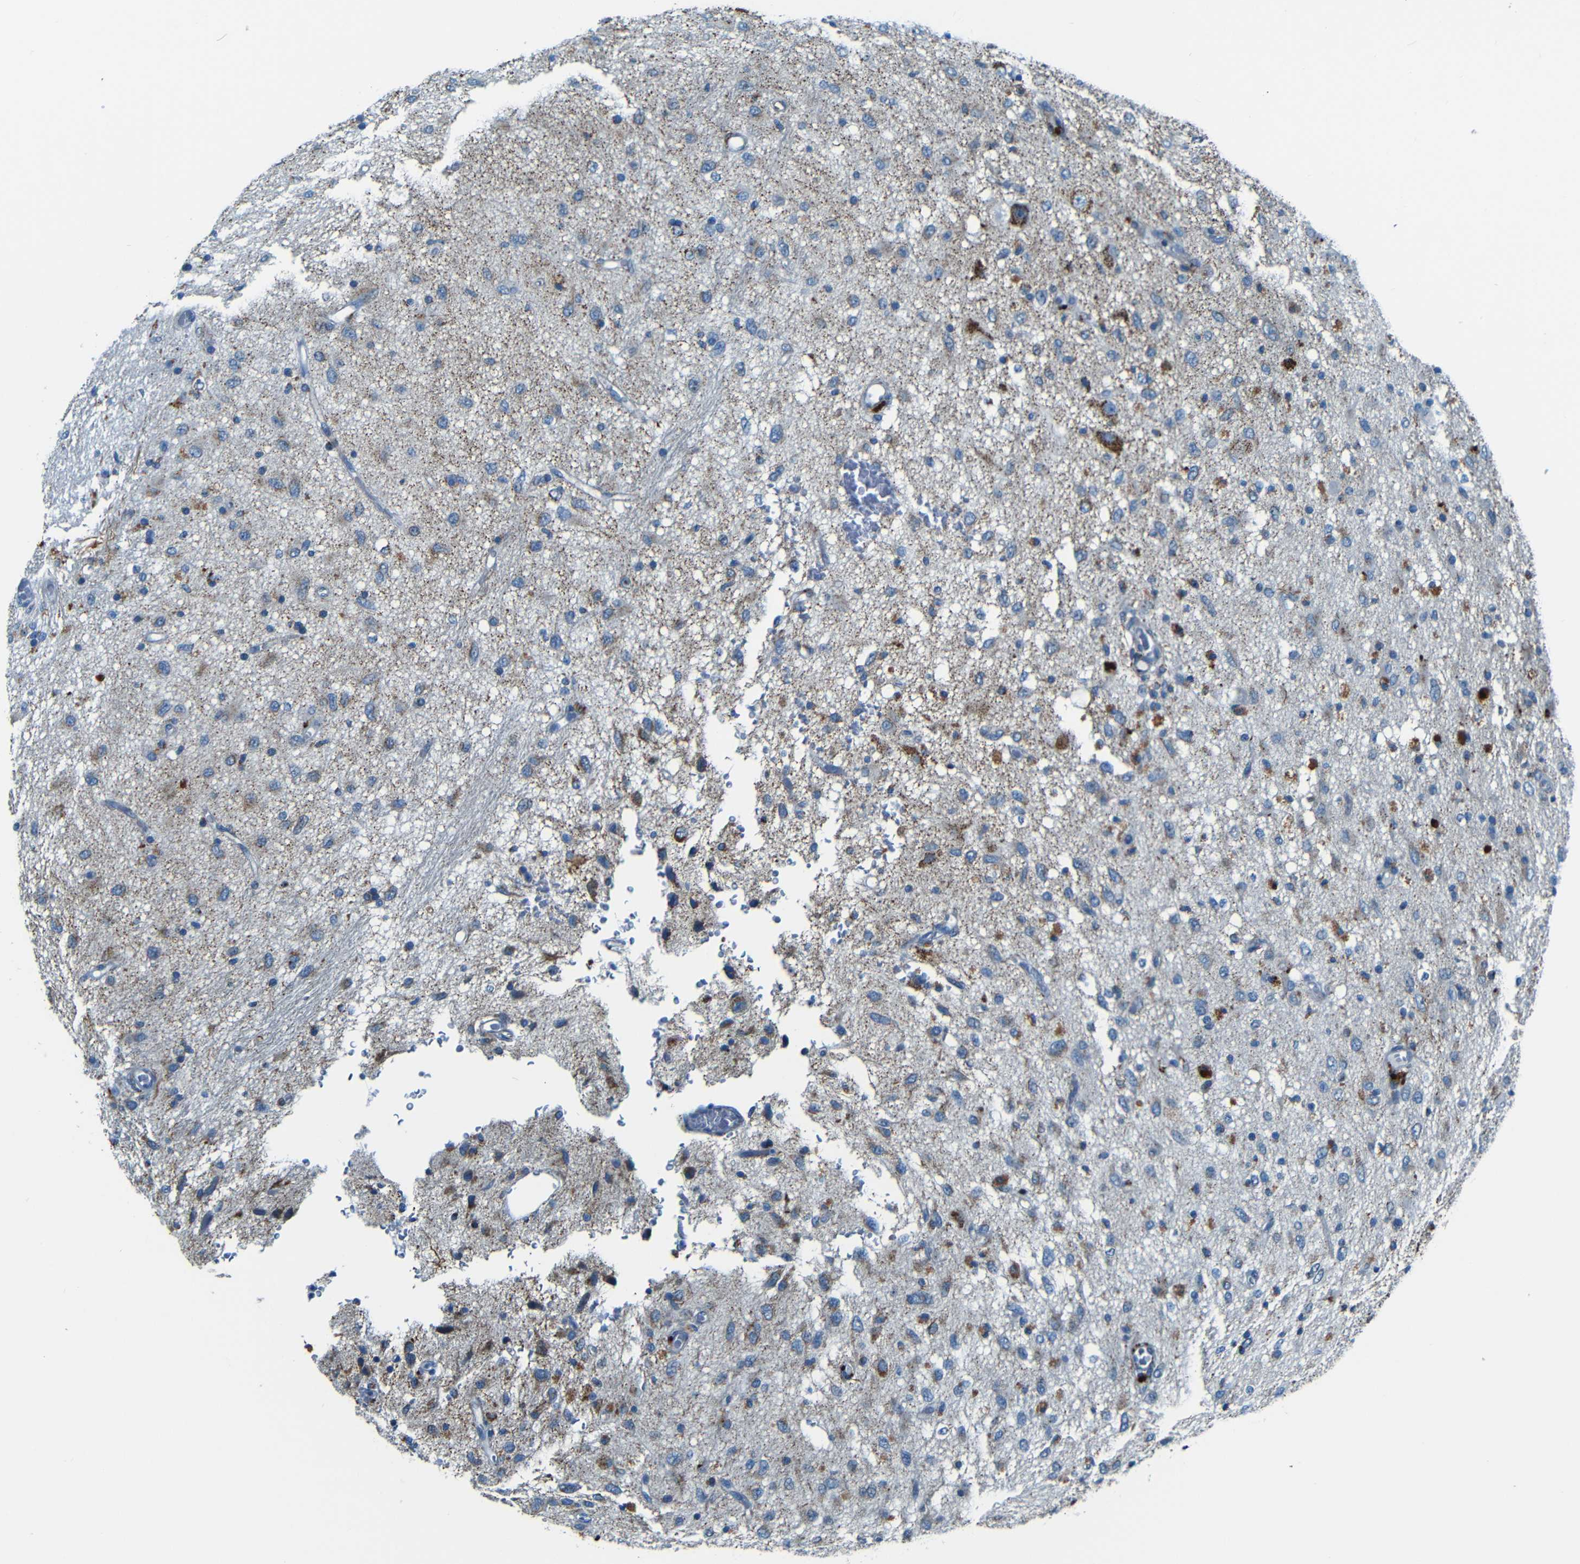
{"staining": {"intensity": "strong", "quantity": "<25%", "location": "cytoplasmic/membranous"}, "tissue": "glioma", "cell_type": "Tumor cells", "image_type": "cancer", "snomed": [{"axis": "morphology", "description": "Glioma, malignant, Low grade"}, {"axis": "topography", "description": "Brain"}], "caption": "IHC image of neoplastic tissue: human glioma stained using immunohistochemistry exhibits medium levels of strong protein expression localized specifically in the cytoplasmic/membranous of tumor cells, appearing as a cytoplasmic/membranous brown color.", "gene": "WSCD2", "patient": {"sex": "male", "age": 77}}